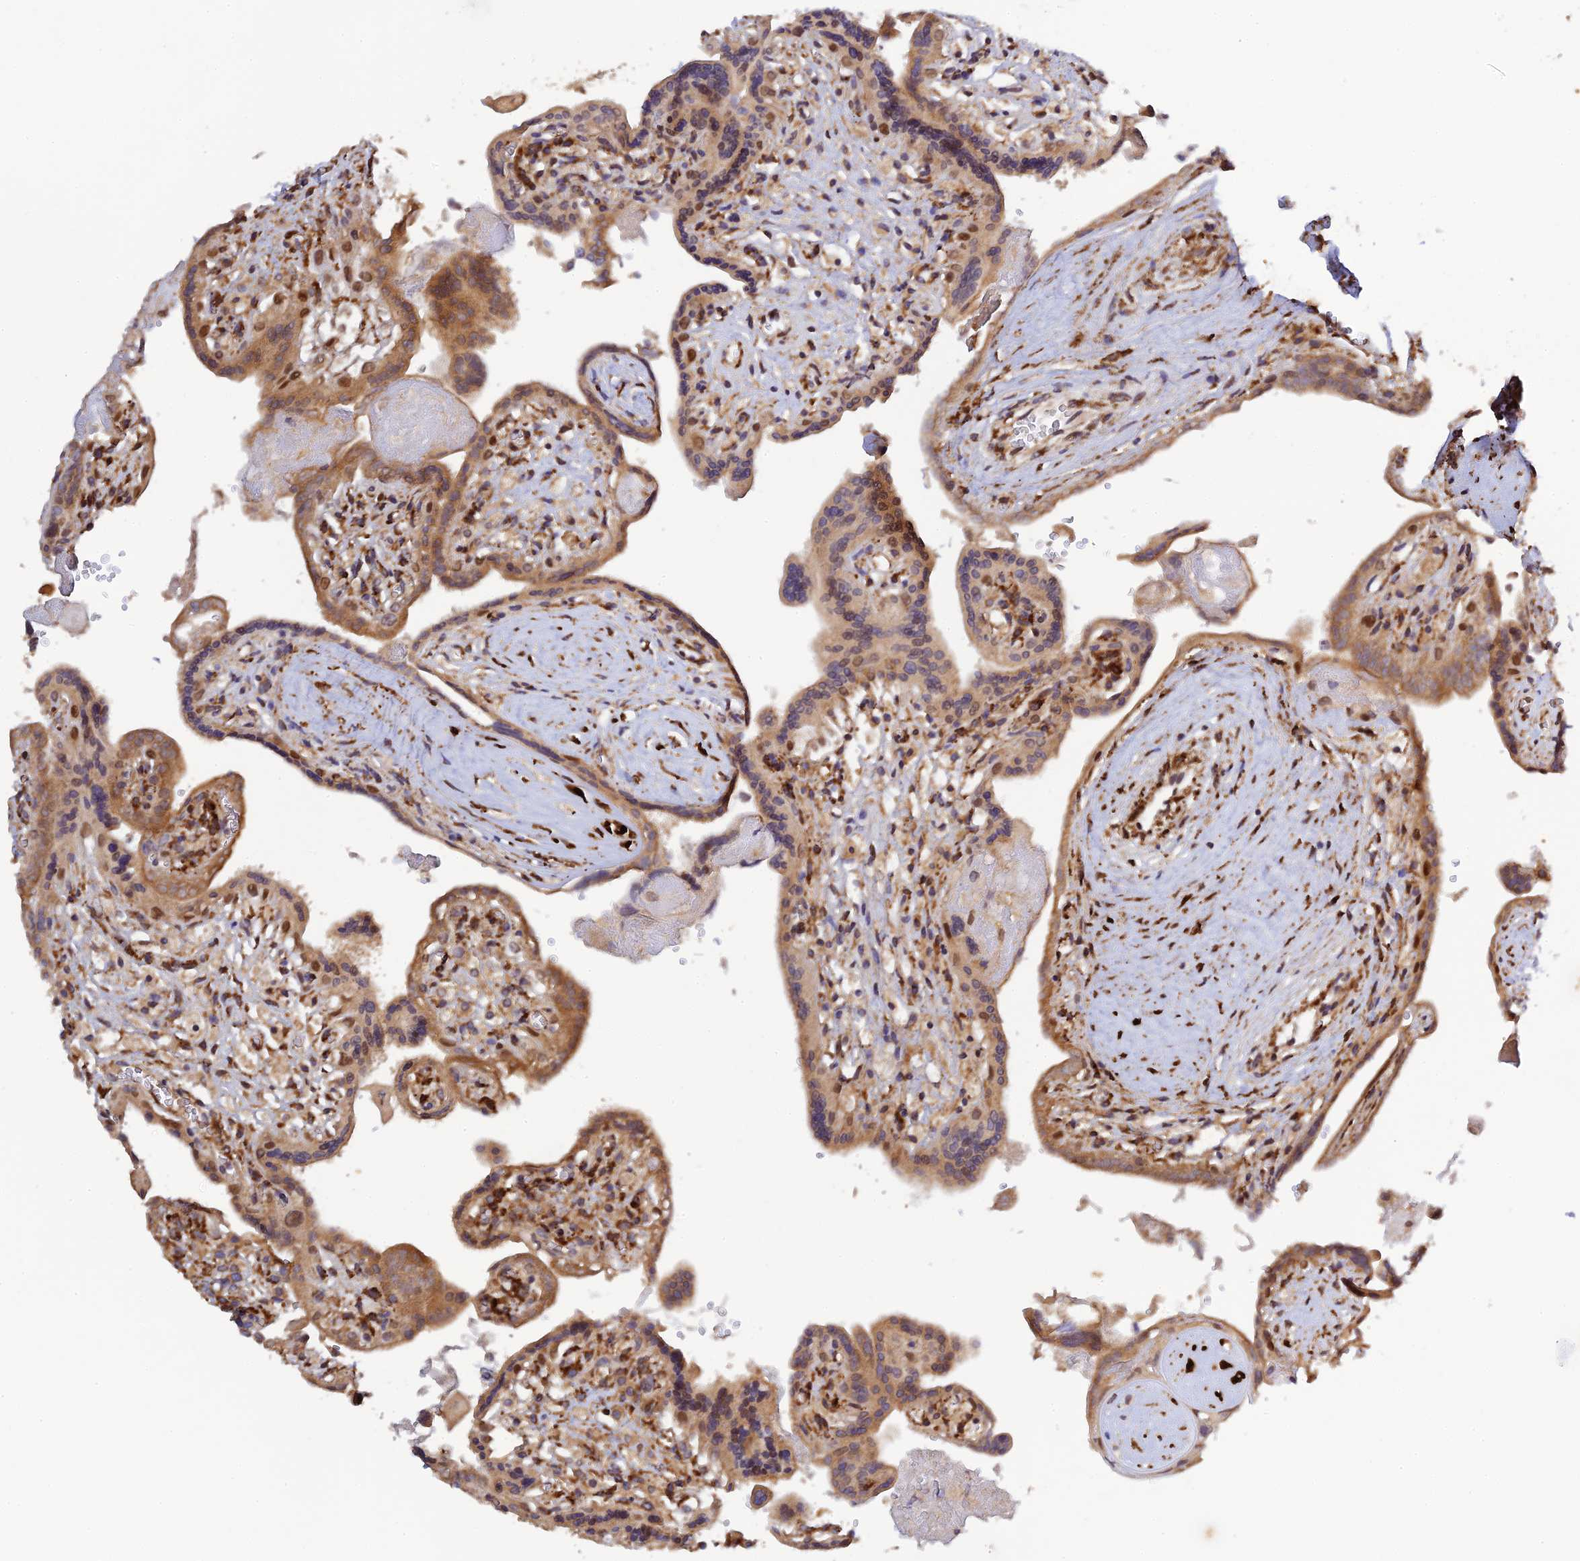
{"staining": {"intensity": "moderate", "quantity": ">75%", "location": "cytoplasmic/membranous"}, "tissue": "placenta", "cell_type": "Trophoblastic cells", "image_type": "normal", "snomed": [{"axis": "morphology", "description": "Normal tissue, NOS"}, {"axis": "topography", "description": "Placenta"}], "caption": "A brown stain labels moderate cytoplasmic/membranous staining of a protein in trophoblastic cells of normal placenta.", "gene": "P3H3", "patient": {"sex": "female", "age": 37}}